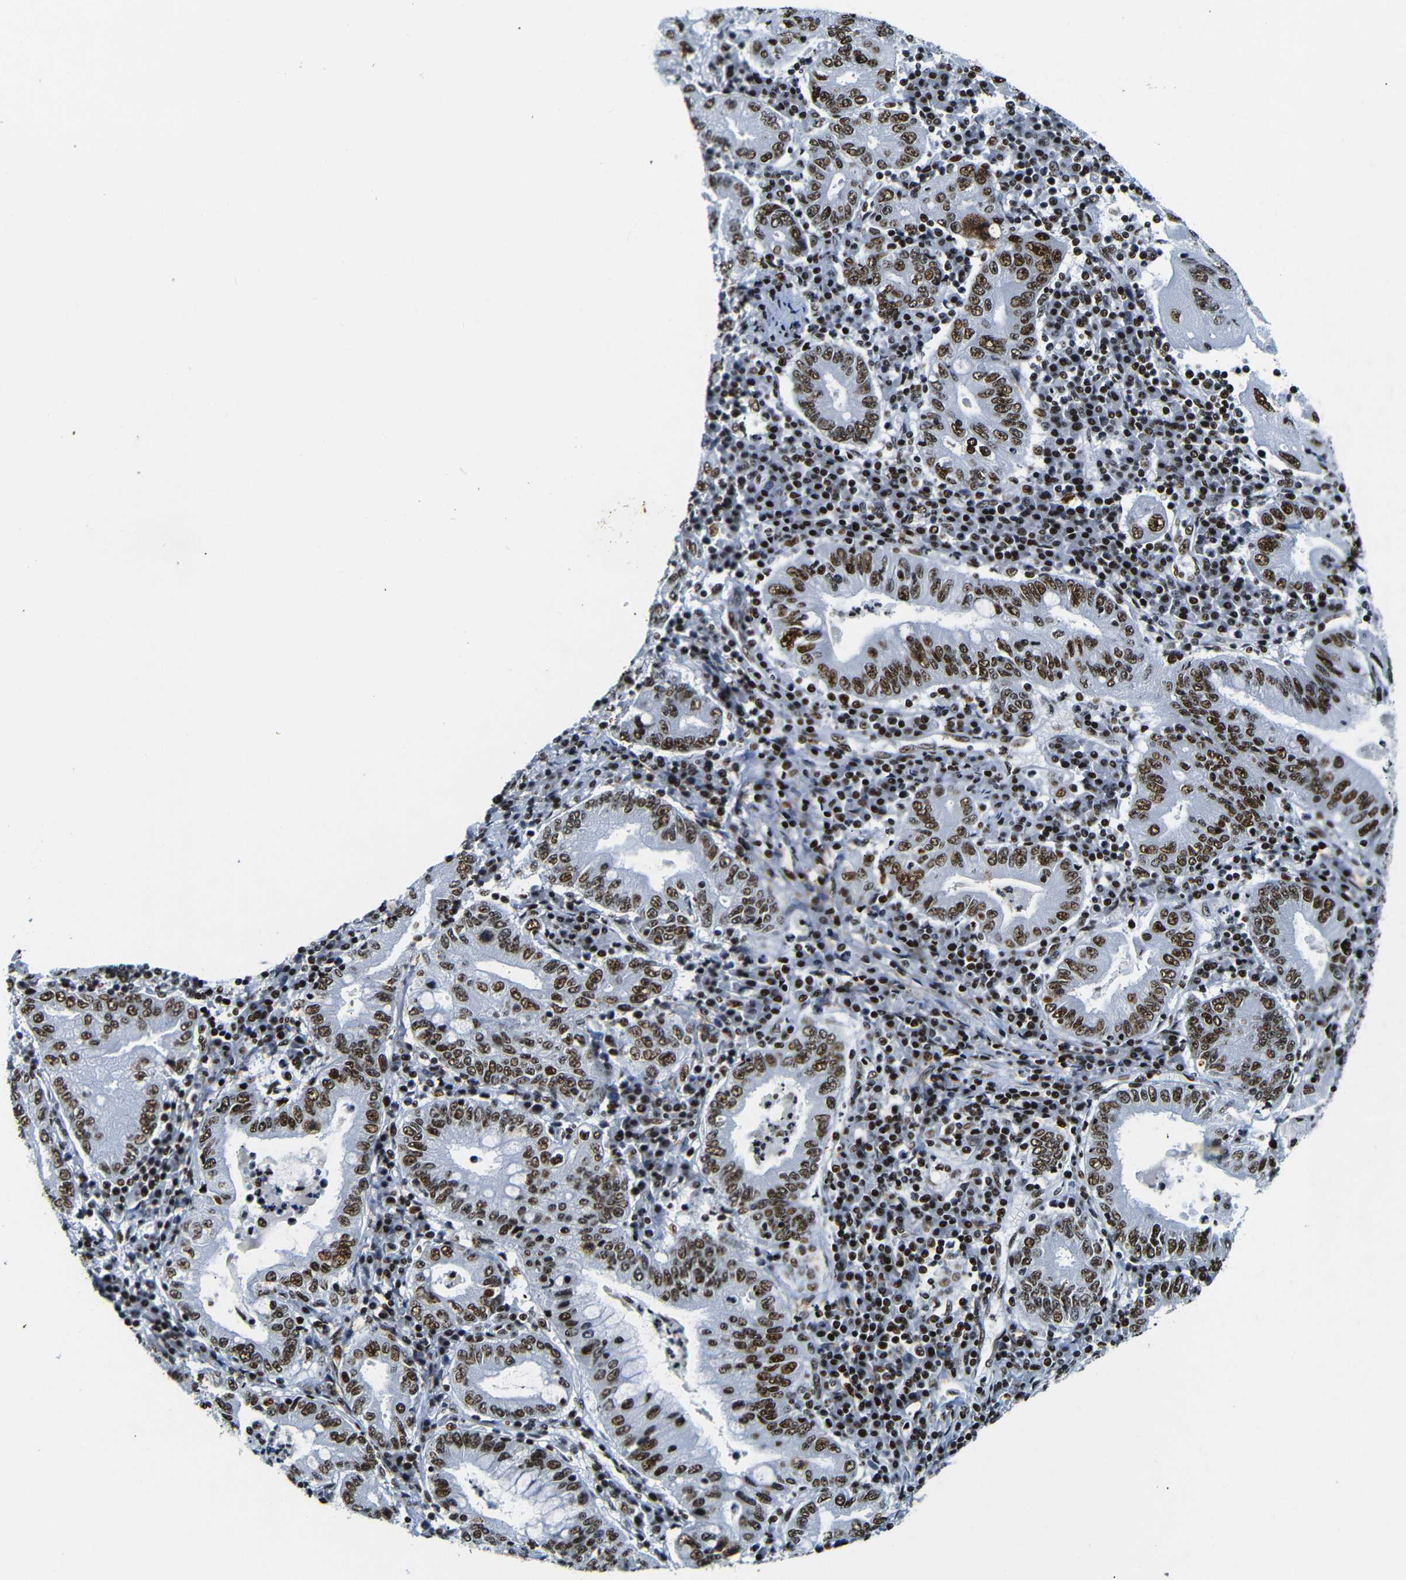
{"staining": {"intensity": "strong", "quantity": ">75%", "location": "nuclear"}, "tissue": "stomach cancer", "cell_type": "Tumor cells", "image_type": "cancer", "snomed": [{"axis": "morphology", "description": "Normal tissue, NOS"}, {"axis": "morphology", "description": "Adenocarcinoma, NOS"}, {"axis": "topography", "description": "Esophagus"}, {"axis": "topography", "description": "Stomach, upper"}, {"axis": "topography", "description": "Peripheral nerve tissue"}], "caption": "The micrograph reveals a brown stain indicating the presence of a protein in the nuclear of tumor cells in stomach cancer (adenocarcinoma).", "gene": "SRSF1", "patient": {"sex": "male", "age": 62}}